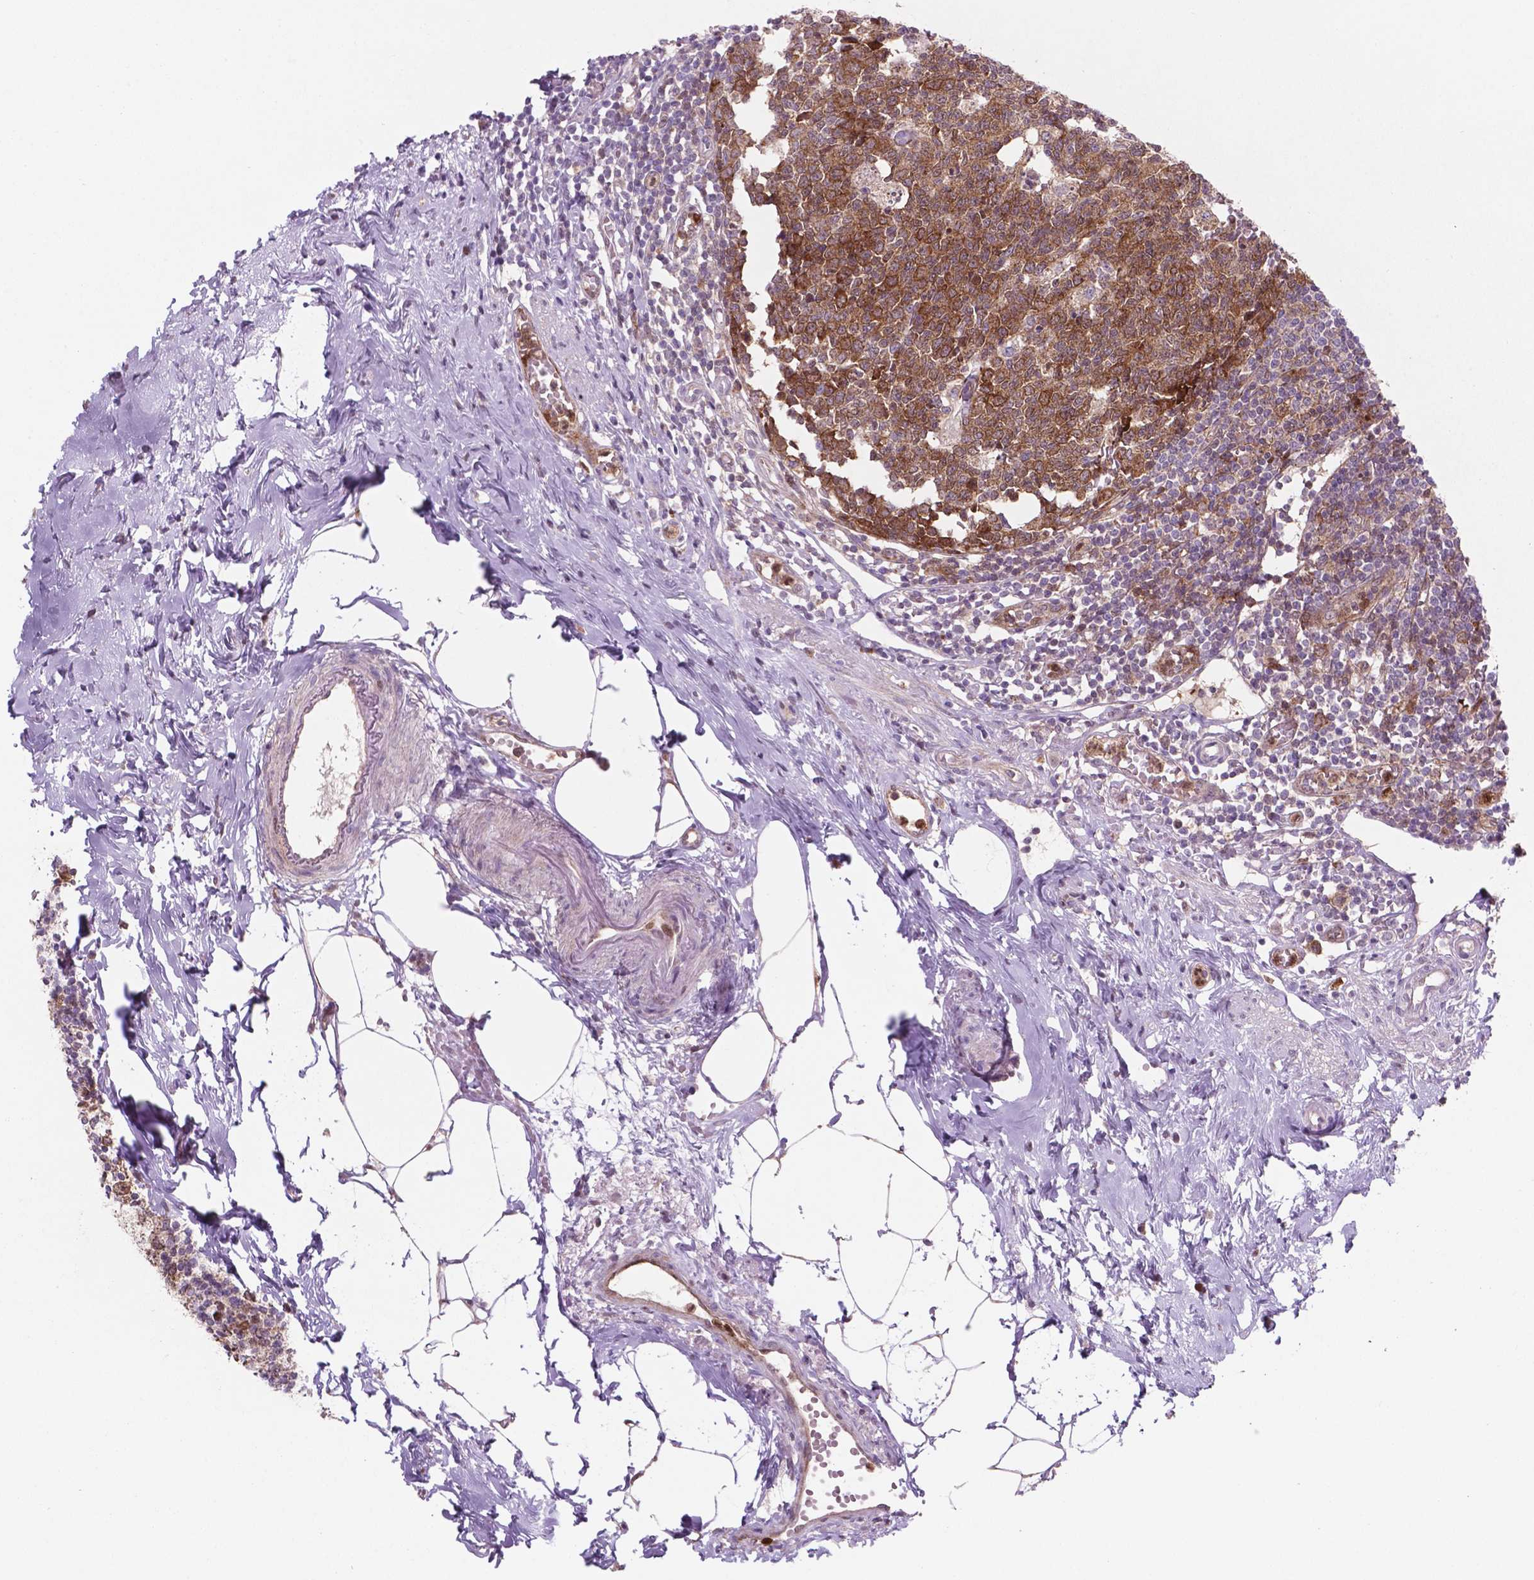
{"staining": {"intensity": "strong", "quantity": ">75%", "location": "cytoplasmic/membranous"}, "tissue": "appendix", "cell_type": "Glandular cells", "image_type": "normal", "snomed": [{"axis": "morphology", "description": "Normal tissue, NOS"}, {"axis": "morphology", "description": "Carcinoma, endometroid"}, {"axis": "topography", "description": "Appendix"}, {"axis": "topography", "description": "Colon"}], "caption": "The histopathology image demonstrates staining of unremarkable appendix, revealing strong cytoplasmic/membranous protein positivity (brown color) within glandular cells.", "gene": "LDHA", "patient": {"sex": "female", "age": 60}}